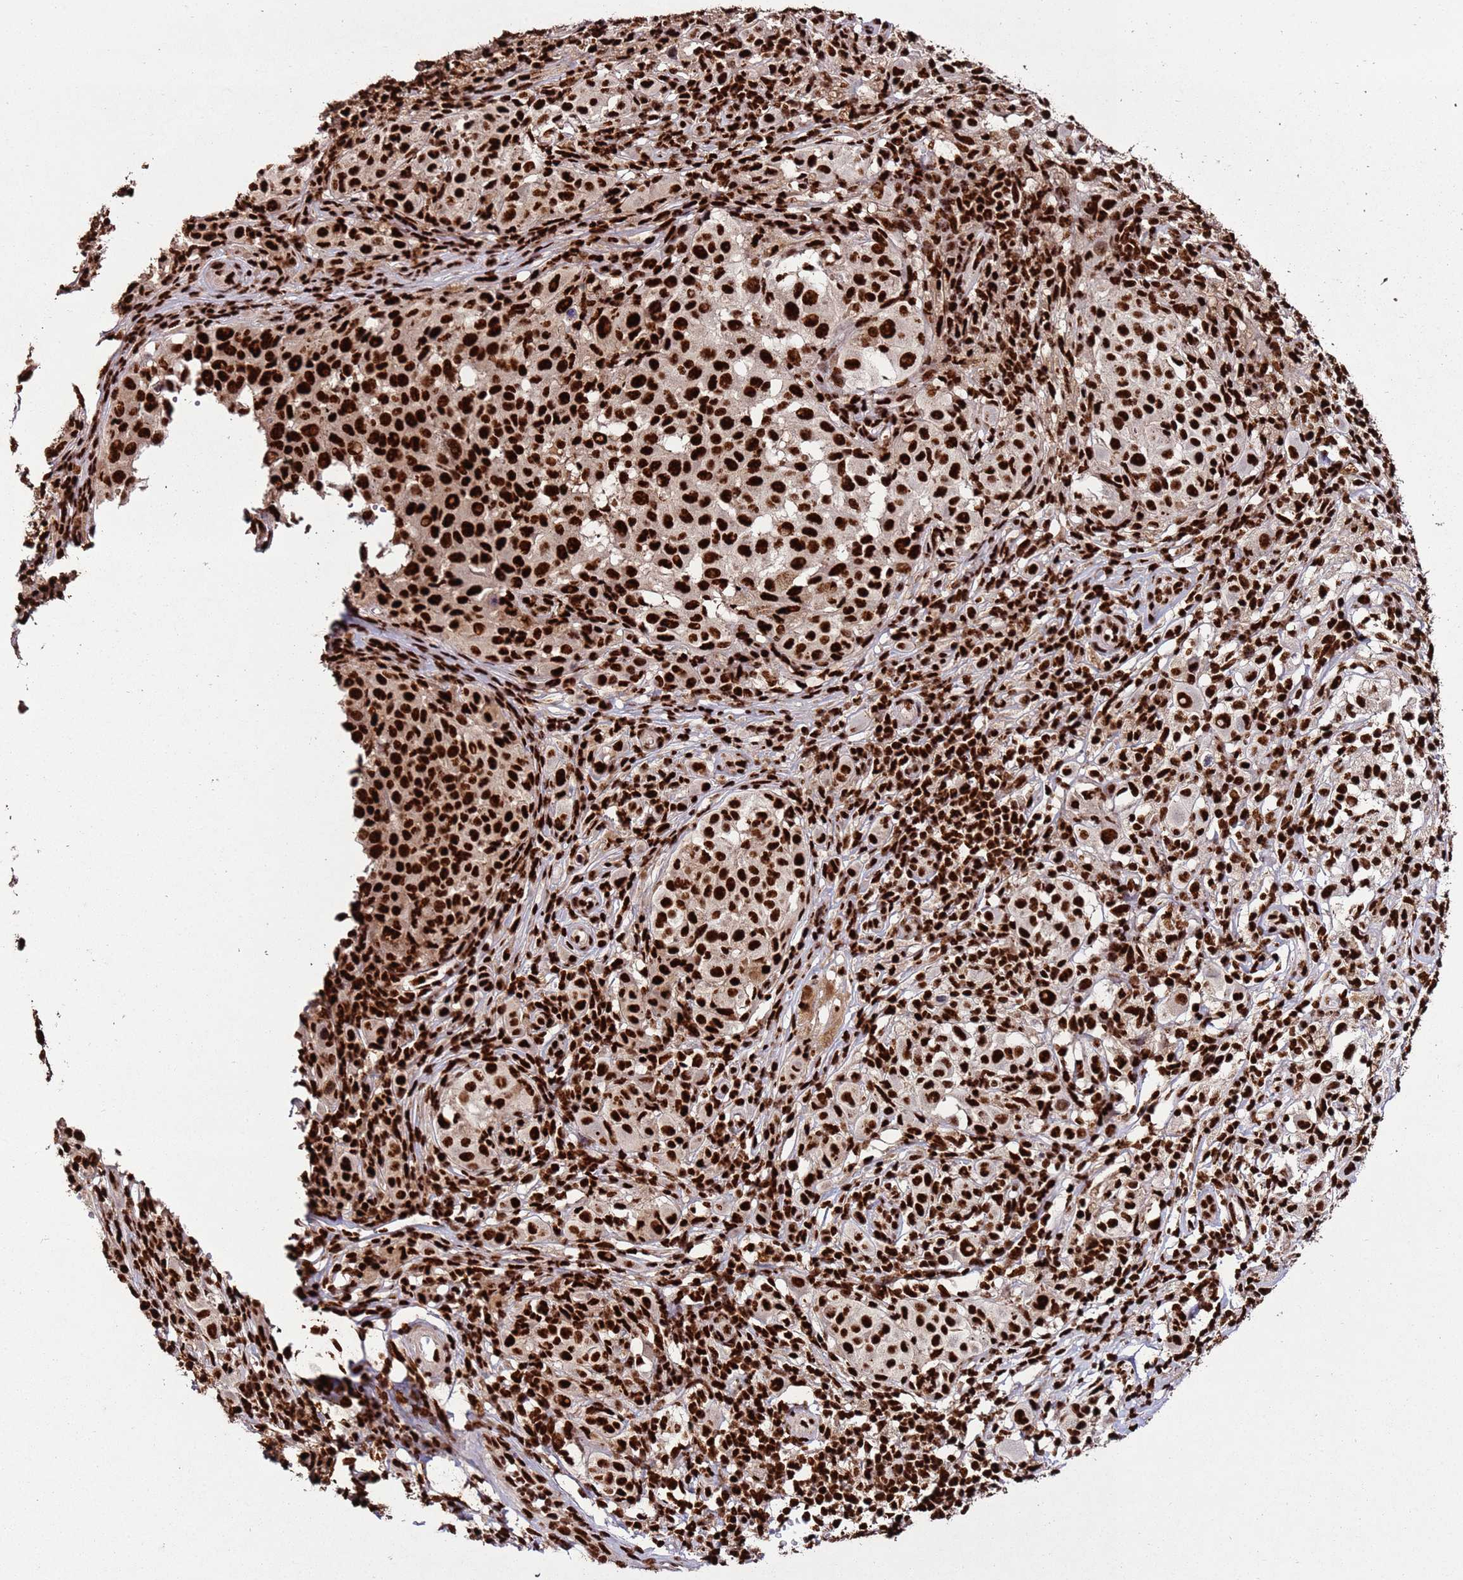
{"staining": {"intensity": "strong", "quantity": ">75%", "location": "nuclear"}, "tissue": "melanoma", "cell_type": "Tumor cells", "image_type": "cancer", "snomed": [{"axis": "morphology", "description": "Malignant melanoma, NOS"}, {"axis": "topography", "description": "Skin"}], "caption": "Human malignant melanoma stained with a brown dye displays strong nuclear positive positivity in about >75% of tumor cells.", "gene": "C6orf226", "patient": {"sex": "male", "age": 68}}